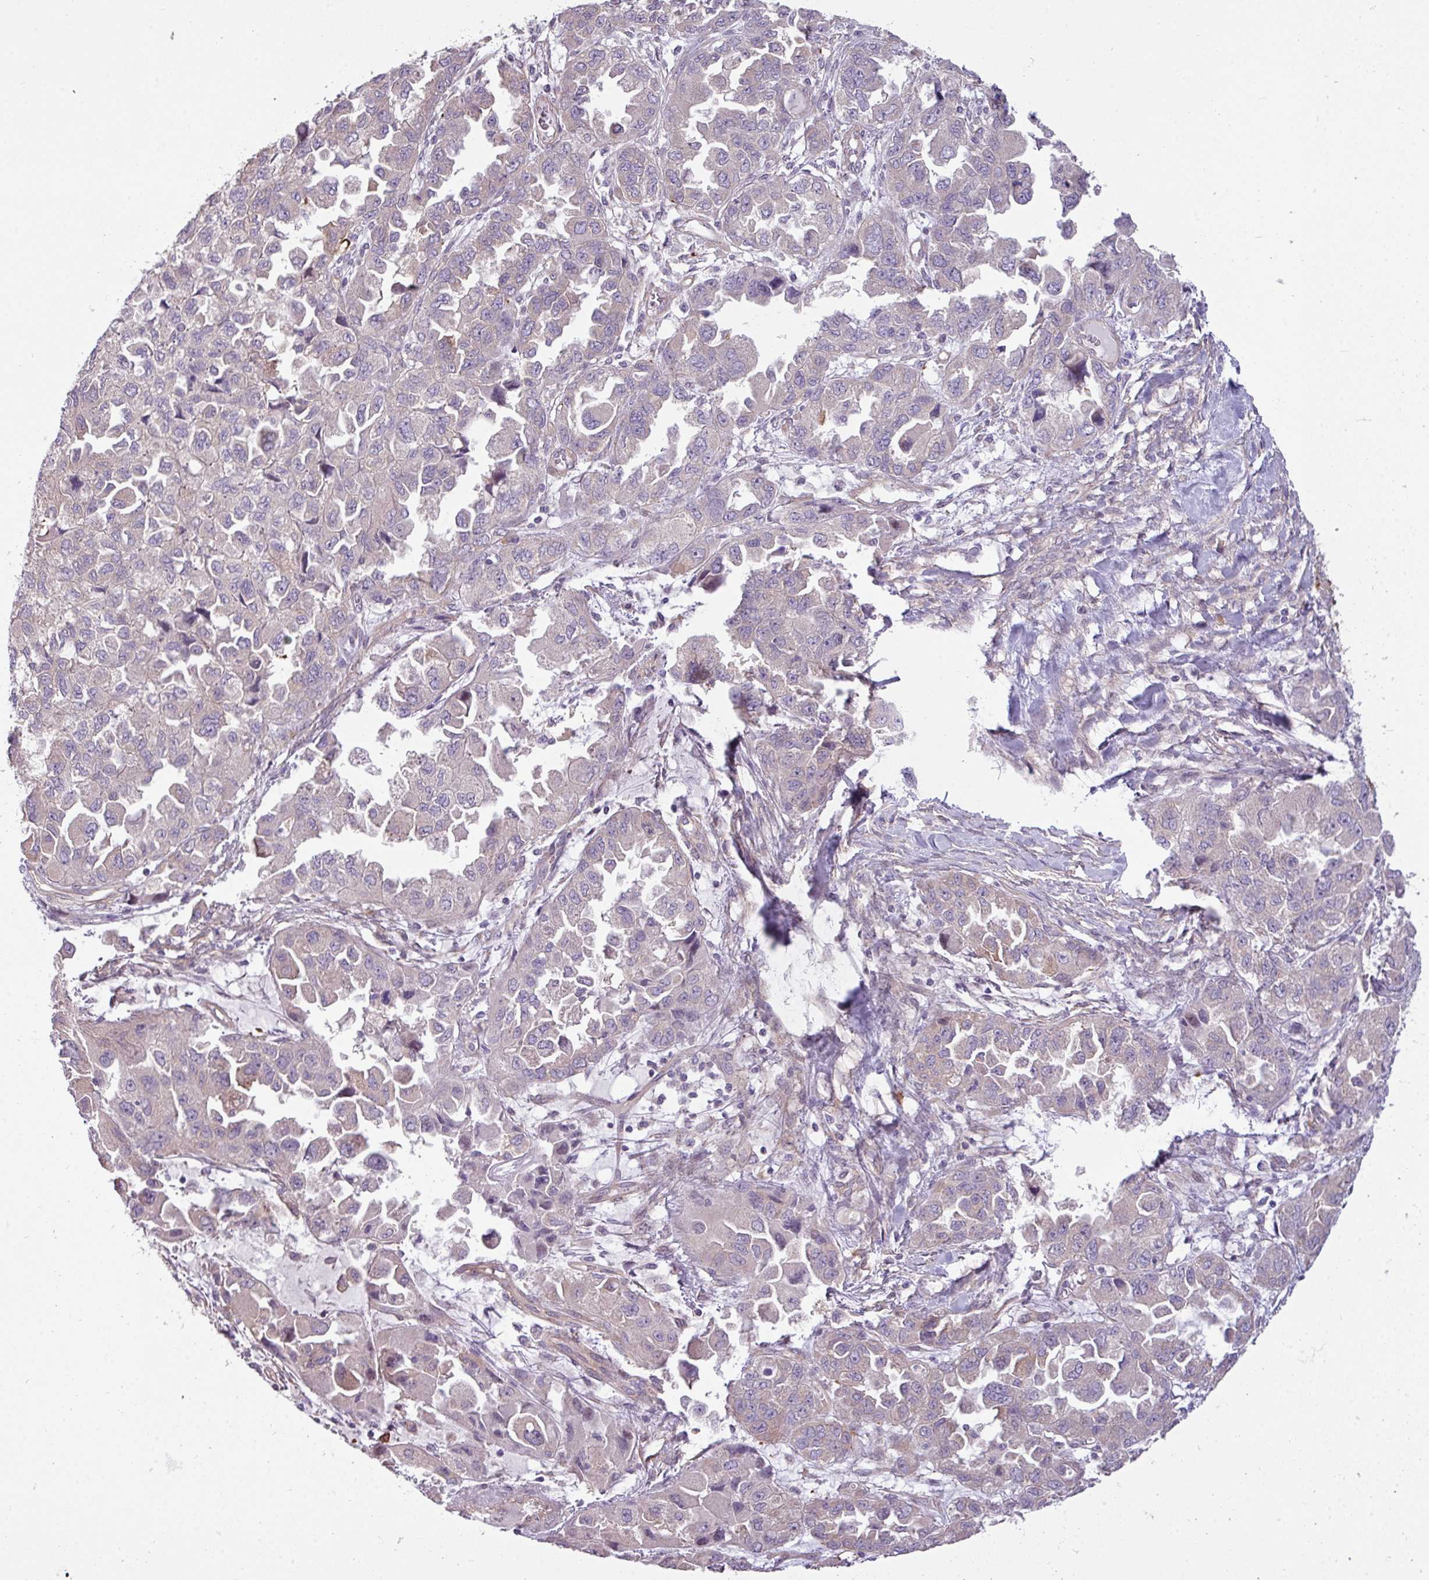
{"staining": {"intensity": "negative", "quantity": "none", "location": "none"}, "tissue": "ovarian cancer", "cell_type": "Tumor cells", "image_type": "cancer", "snomed": [{"axis": "morphology", "description": "Cystadenocarcinoma, serous, NOS"}, {"axis": "topography", "description": "Ovary"}], "caption": "An IHC histopathology image of ovarian serous cystadenocarcinoma is shown. There is no staining in tumor cells of ovarian serous cystadenocarcinoma.", "gene": "CAMK2B", "patient": {"sex": "female", "age": 84}}